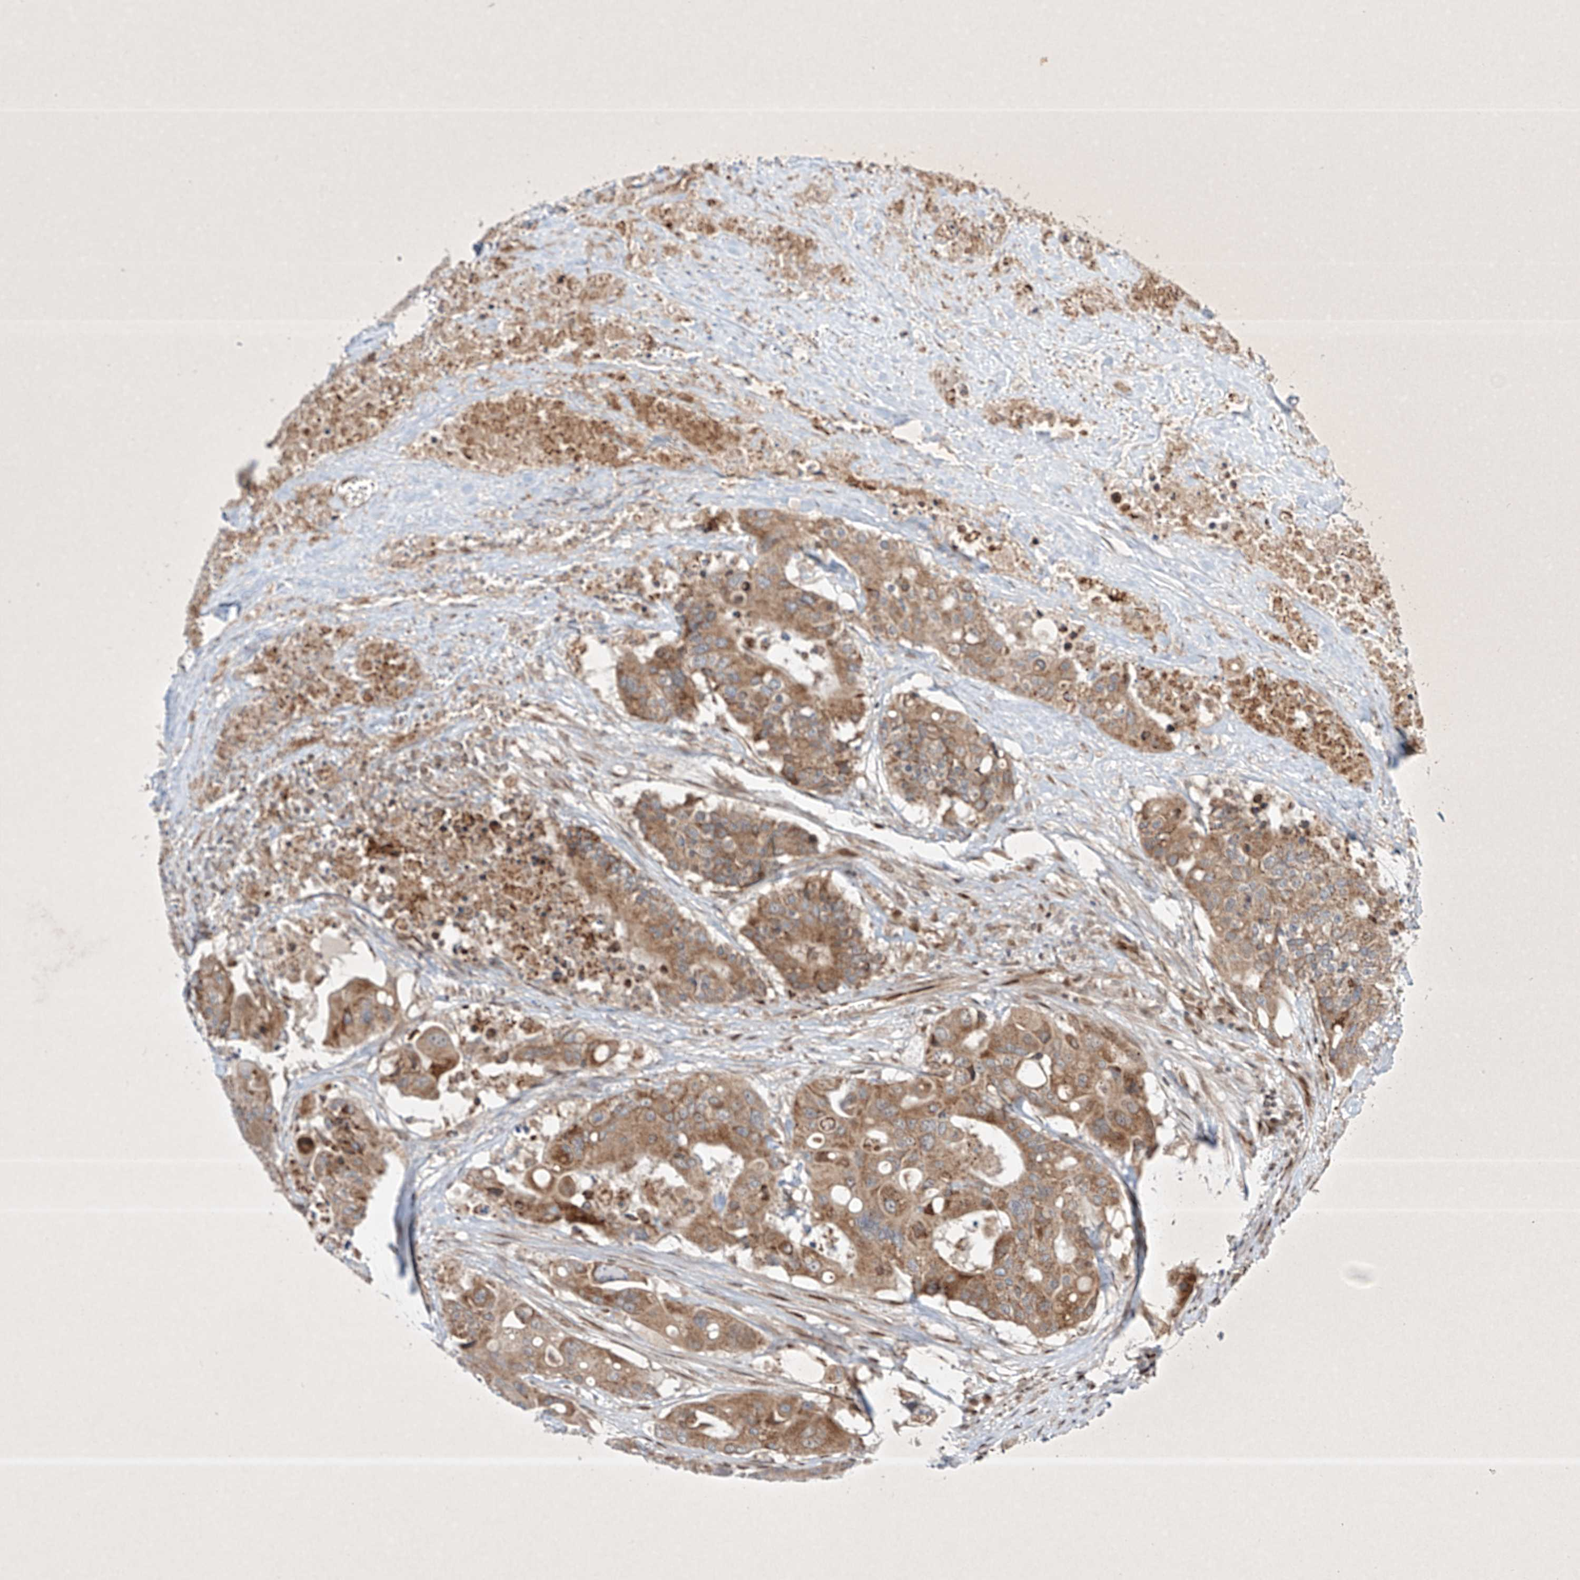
{"staining": {"intensity": "moderate", "quantity": ">75%", "location": "cytoplasmic/membranous"}, "tissue": "colorectal cancer", "cell_type": "Tumor cells", "image_type": "cancer", "snomed": [{"axis": "morphology", "description": "Adenocarcinoma, NOS"}, {"axis": "topography", "description": "Colon"}], "caption": "Tumor cells demonstrate moderate cytoplasmic/membranous expression in about >75% of cells in colorectal cancer (adenocarcinoma).", "gene": "EPG5", "patient": {"sex": "male", "age": 77}}